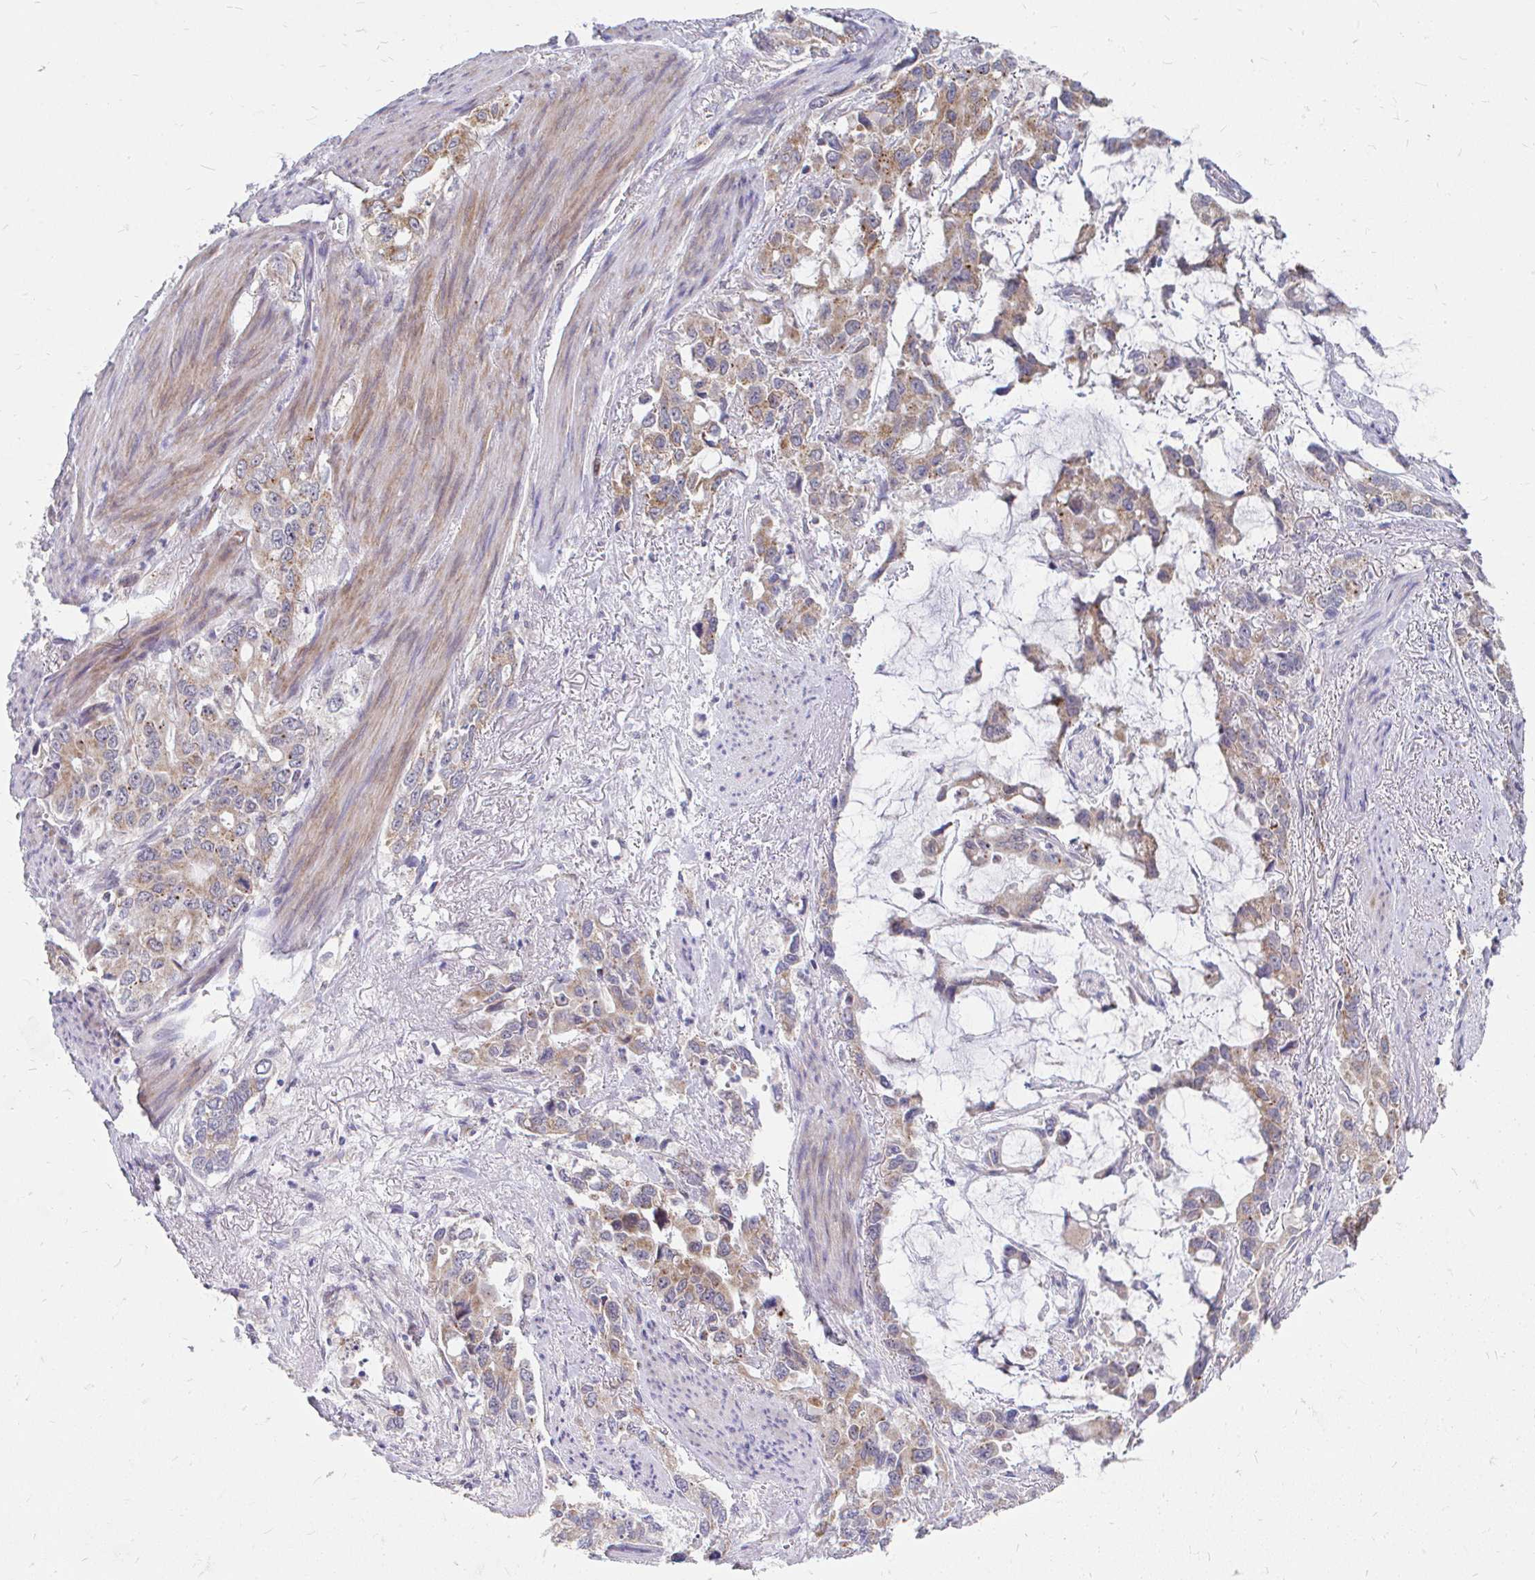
{"staining": {"intensity": "moderate", "quantity": ">75%", "location": "cytoplasmic/membranous"}, "tissue": "stomach cancer", "cell_type": "Tumor cells", "image_type": "cancer", "snomed": [{"axis": "morphology", "description": "Adenocarcinoma, NOS"}, {"axis": "topography", "description": "Stomach, upper"}], "caption": "IHC (DAB) staining of stomach cancer exhibits moderate cytoplasmic/membranous protein positivity in approximately >75% of tumor cells.", "gene": "PEX3", "patient": {"sex": "male", "age": 85}}